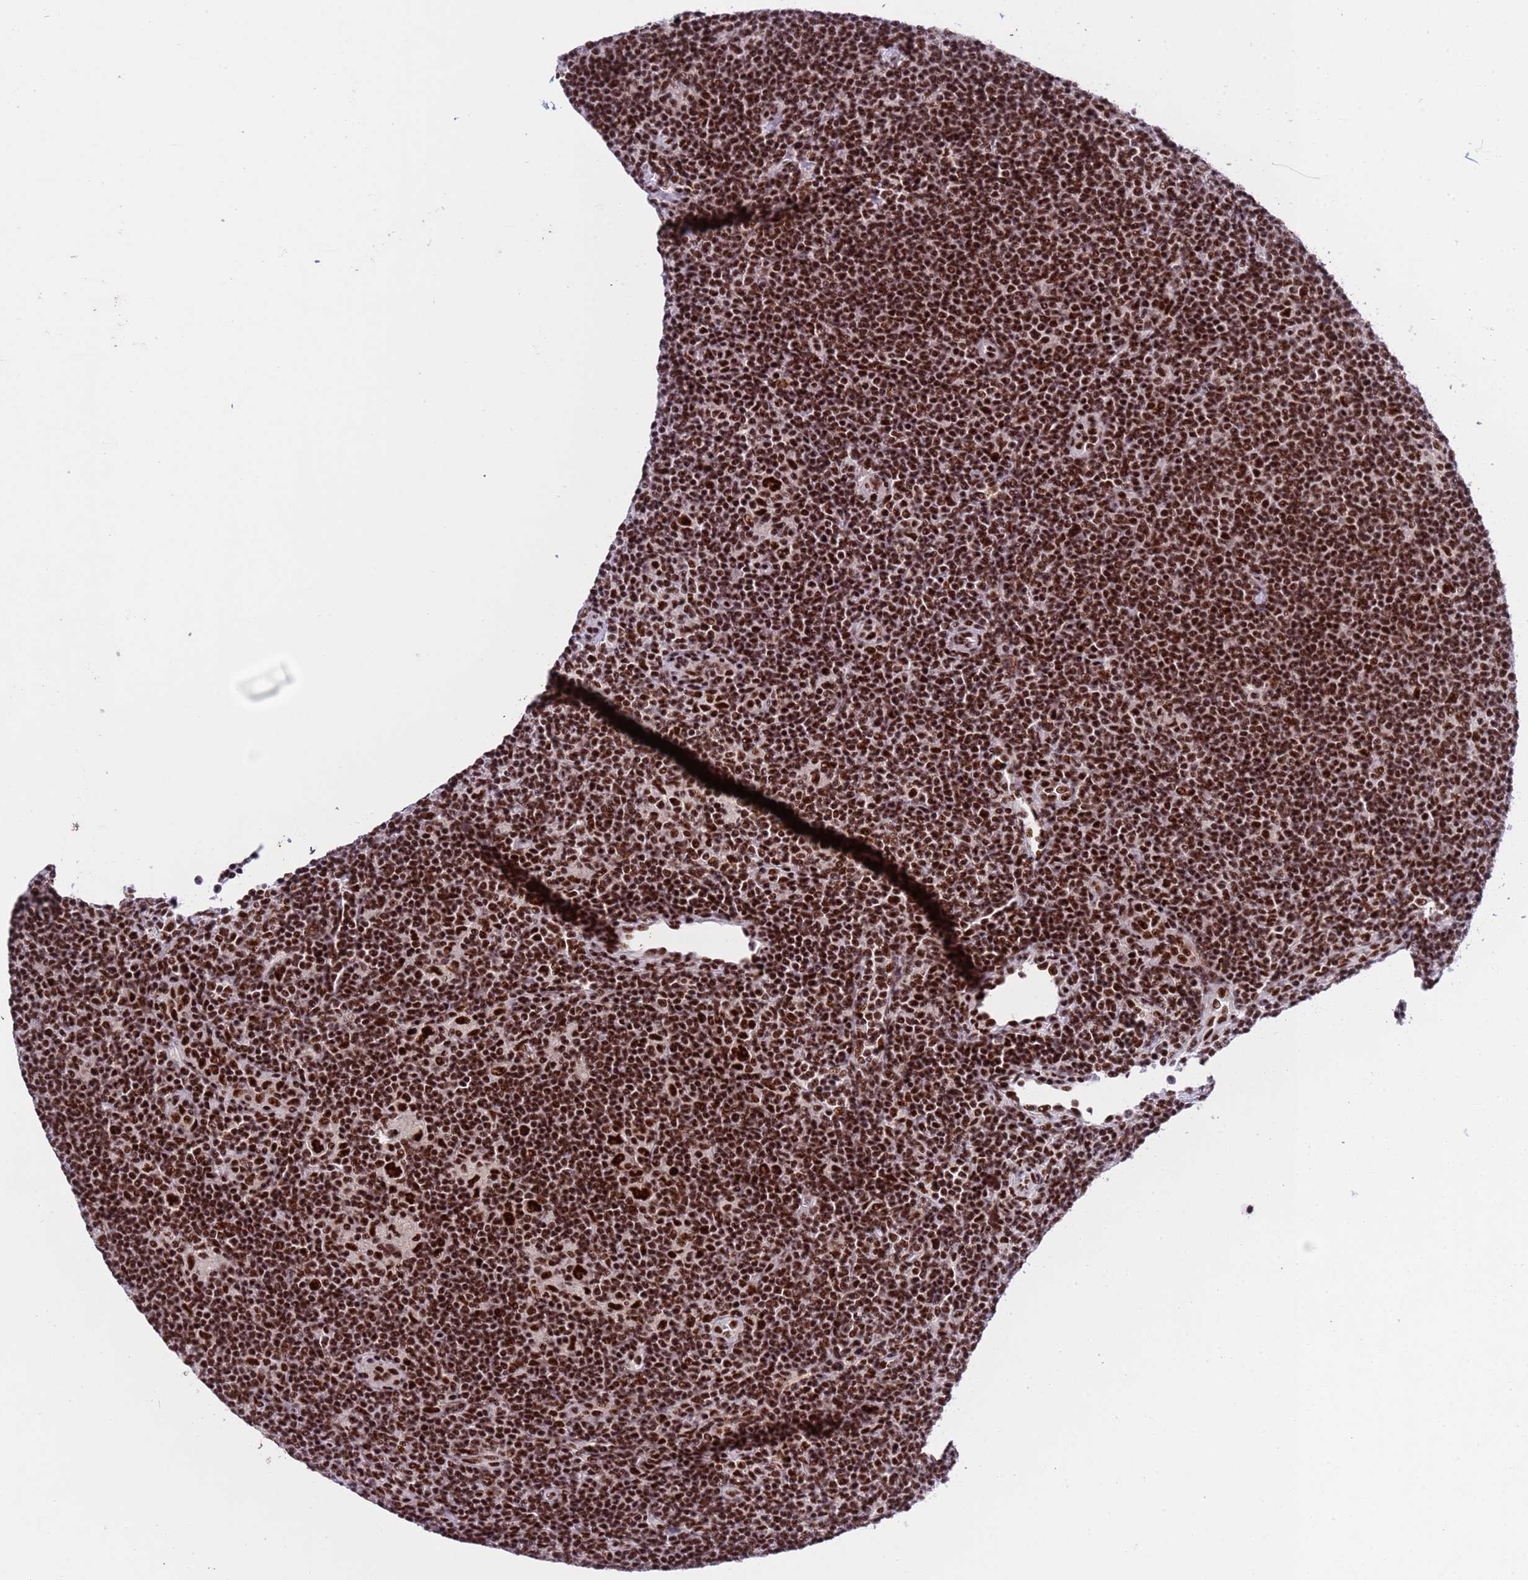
{"staining": {"intensity": "strong", "quantity": ">75%", "location": "nuclear"}, "tissue": "lymphoma", "cell_type": "Tumor cells", "image_type": "cancer", "snomed": [{"axis": "morphology", "description": "Hodgkin's disease, NOS"}, {"axis": "topography", "description": "Lymph node"}], "caption": "Protein expression analysis of human lymphoma reveals strong nuclear positivity in approximately >75% of tumor cells.", "gene": "THOC2", "patient": {"sex": "female", "age": 57}}